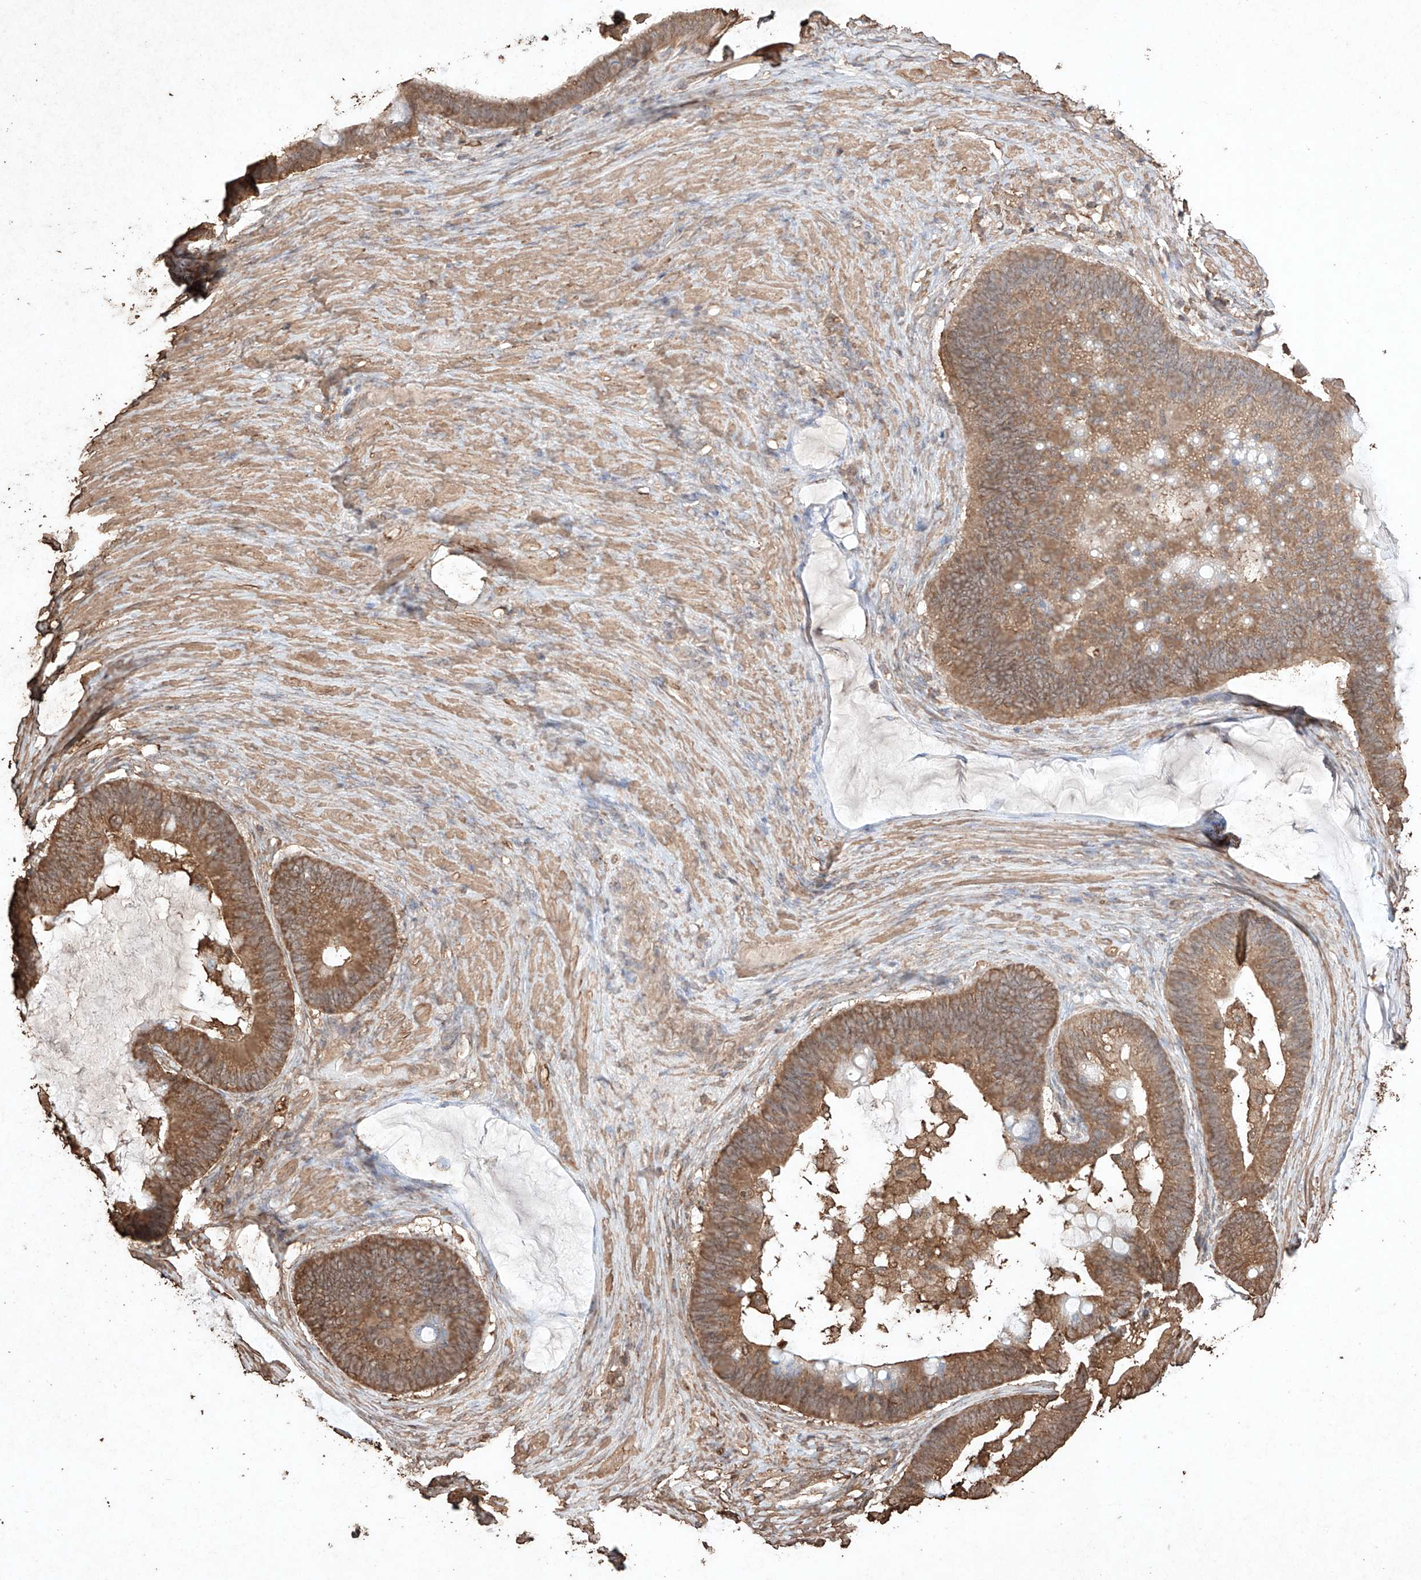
{"staining": {"intensity": "moderate", "quantity": ">75%", "location": "cytoplasmic/membranous"}, "tissue": "ovarian cancer", "cell_type": "Tumor cells", "image_type": "cancer", "snomed": [{"axis": "morphology", "description": "Cystadenocarcinoma, mucinous, NOS"}, {"axis": "topography", "description": "Ovary"}], "caption": "Moderate cytoplasmic/membranous staining for a protein is identified in about >75% of tumor cells of ovarian cancer (mucinous cystadenocarcinoma) using immunohistochemistry.", "gene": "M6PR", "patient": {"sex": "female", "age": 61}}